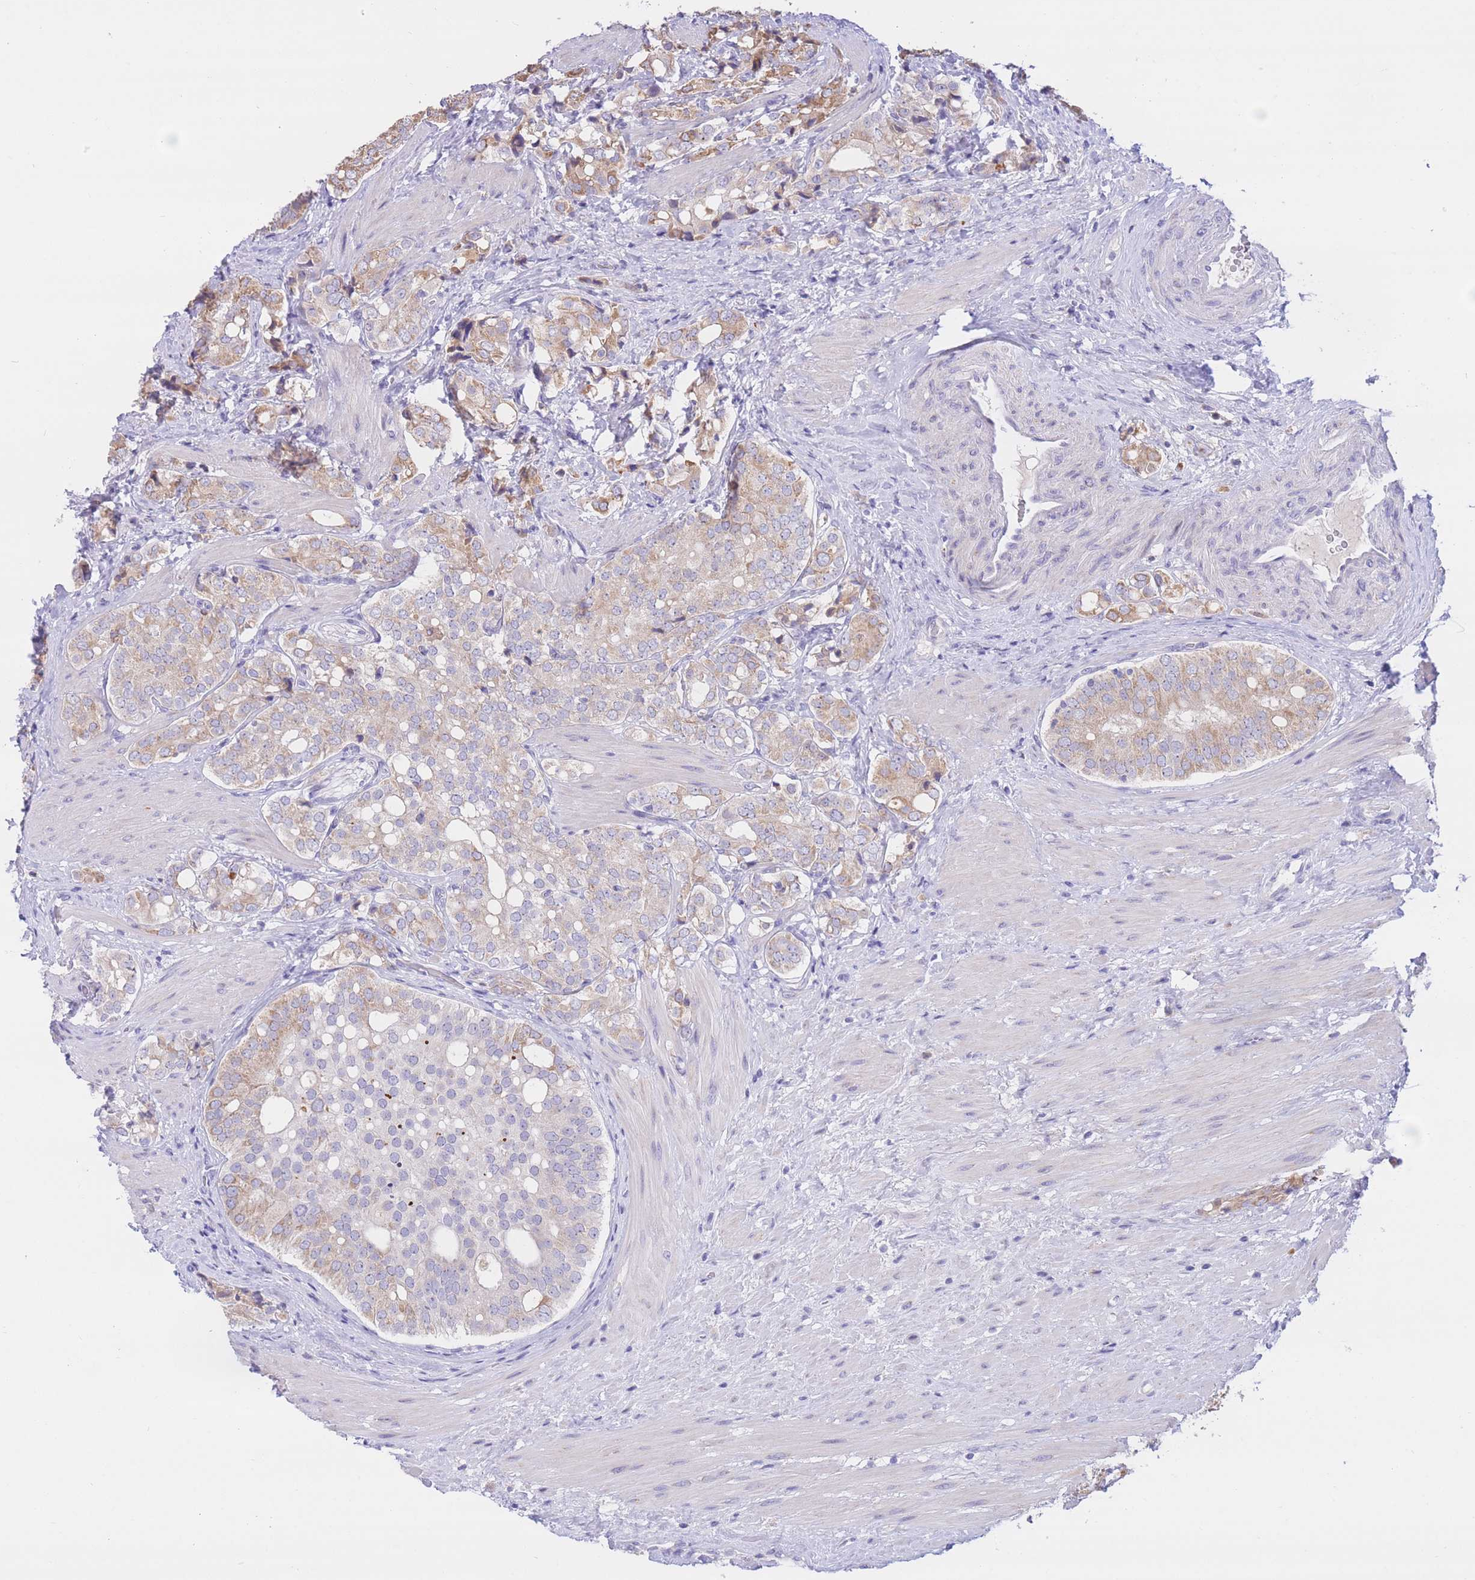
{"staining": {"intensity": "moderate", "quantity": "<25%", "location": "cytoplasmic/membranous"}, "tissue": "prostate cancer", "cell_type": "Tumor cells", "image_type": "cancer", "snomed": [{"axis": "morphology", "description": "Adenocarcinoma, High grade"}, {"axis": "topography", "description": "Prostate"}], "caption": "Immunohistochemistry histopathology image of neoplastic tissue: human adenocarcinoma (high-grade) (prostate) stained using IHC displays low levels of moderate protein expression localized specifically in the cytoplasmic/membranous of tumor cells, appearing as a cytoplasmic/membranous brown color.", "gene": "RPL39L", "patient": {"sex": "male", "age": 71}}